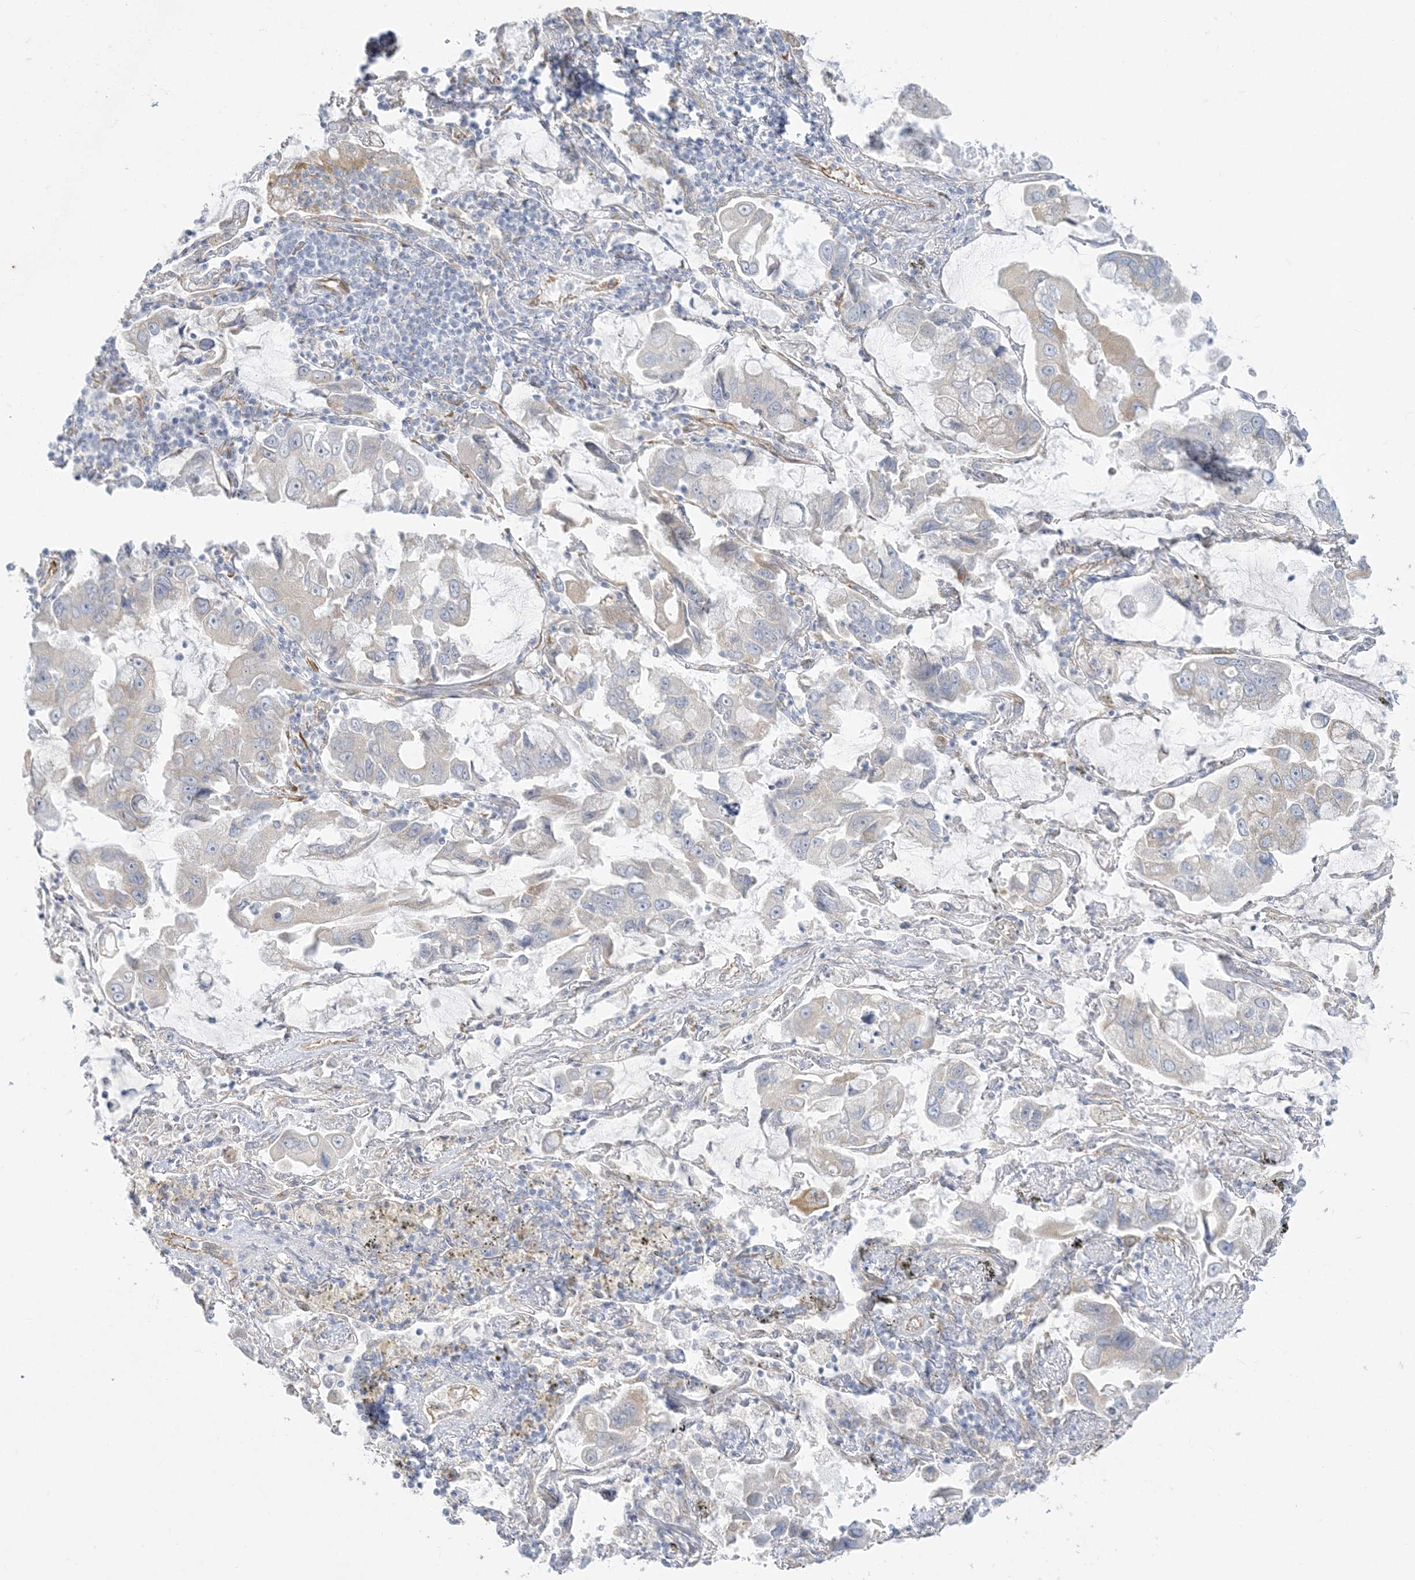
{"staining": {"intensity": "weak", "quantity": "<25%", "location": "cytoplasmic/membranous"}, "tissue": "lung cancer", "cell_type": "Tumor cells", "image_type": "cancer", "snomed": [{"axis": "morphology", "description": "Adenocarcinoma, NOS"}, {"axis": "topography", "description": "Lung"}], "caption": "This is a micrograph of IHC staining of lung adenocarcinoma, which shows no expression in tumor cells.", "gene": "ZC3H6", "patient": {"sex": "male", "age": 64}}